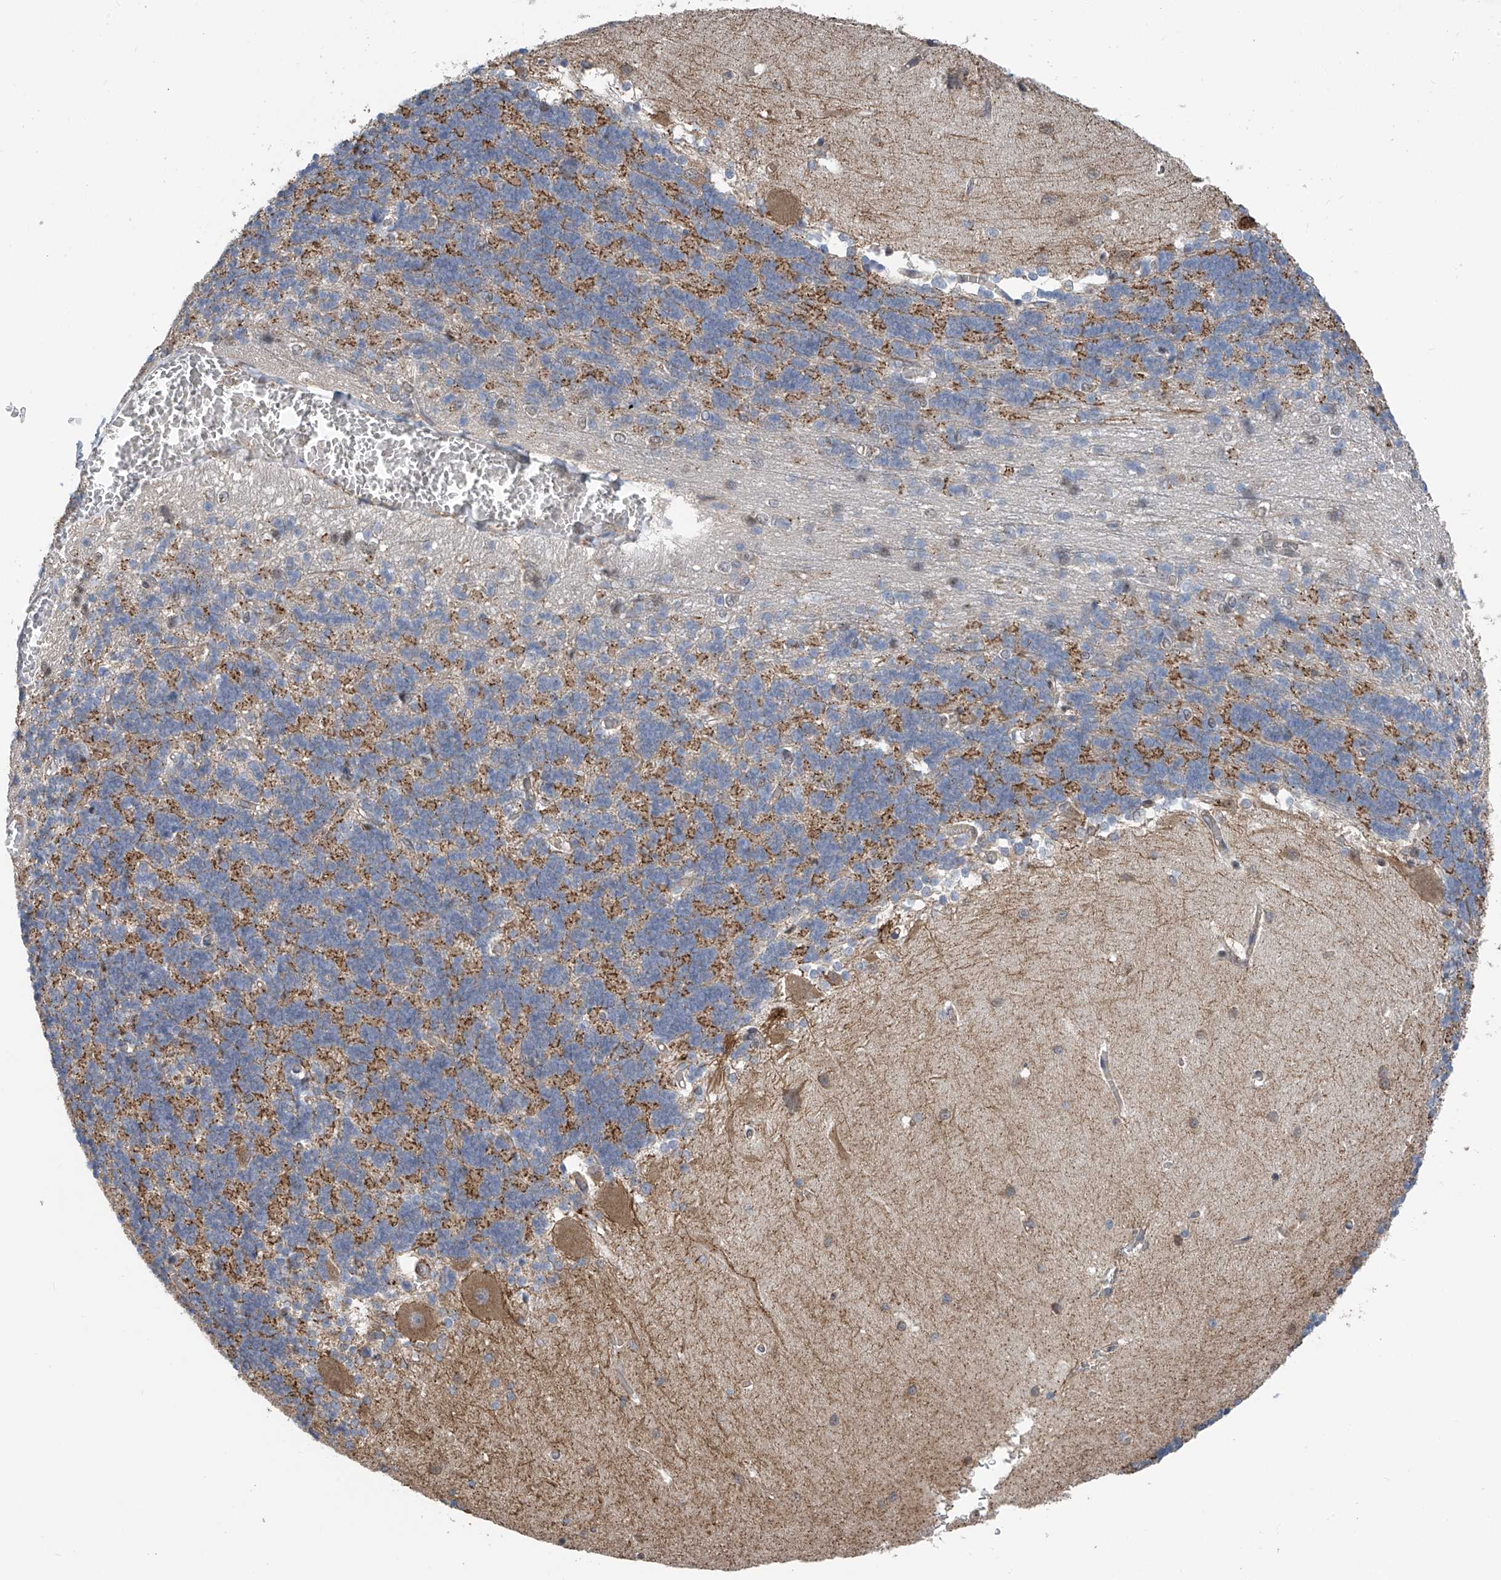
{"staining": {"intensity": "moderate", "quantity": "25%-75%", "location": "cytoplasmic/membranous"}, "tissue": "cerebellum", "cell_type": "Cells in granular layer", "image_type": "normal", "snomed": [{"axis": "morphology", "description": "Normal tissue, NOS"}, {"axis": "topography", "description": "Cerebellum"}], "caption": "Immunohistochemistry (IHC) (DAB (3,3'-diaminobenzidine)) staining of benign human cerebellum shows moderate cytoplasmic/membranous protein staining in about 25%-75% of cells in granular layer.", "gene": "CHPF", "patient": {"sex": "male", "age": 37}}